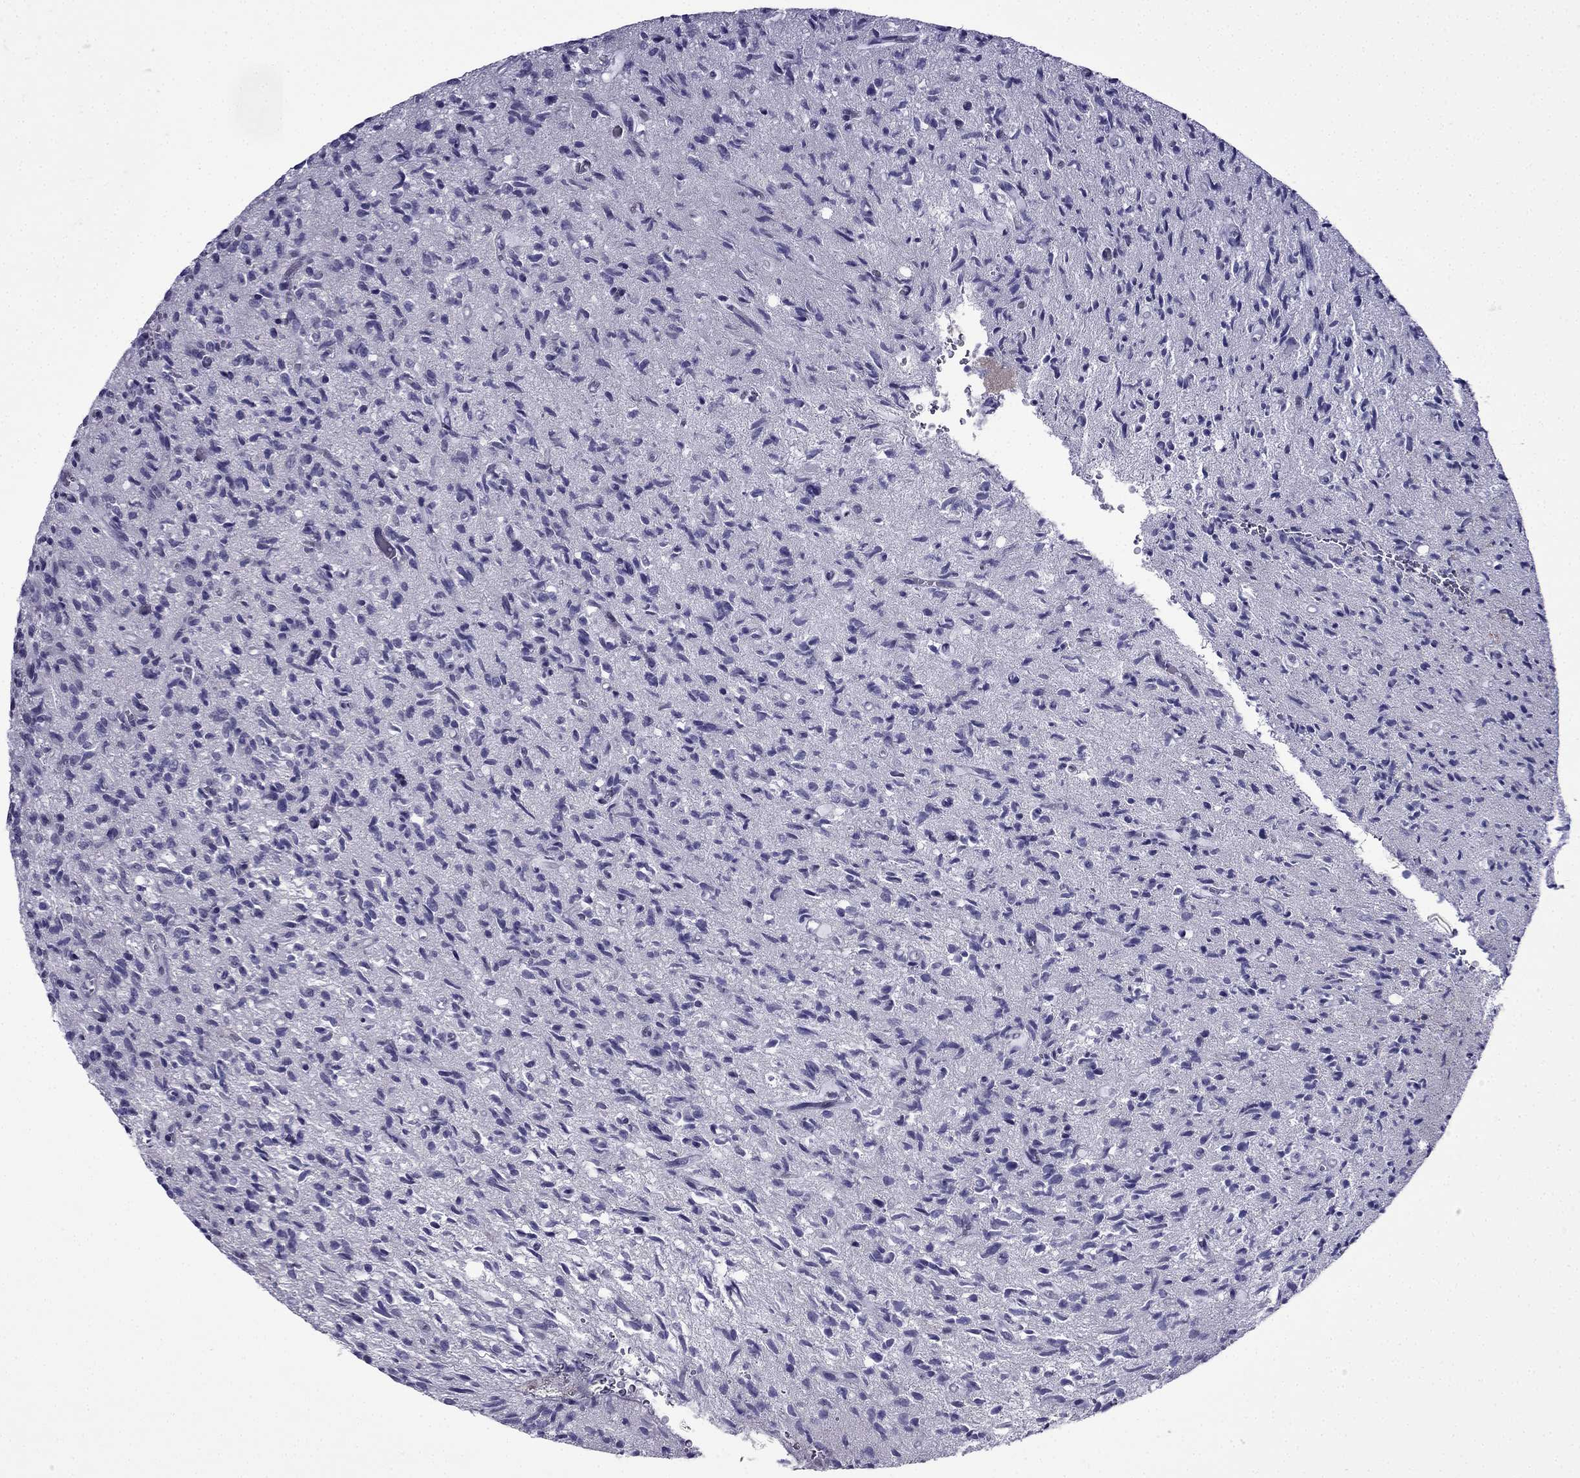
{"staining": {"intensity": "negative", "quantity": "none", "location": "none"}, "tissue": "glioma", "cell_type": "Tumor cells", "image_type": "cancer", "snomed": [{"axis": "morphology", "description": "Glioma, malignant, High grade"}, {"axis": "topography", "description": "Brain"}], "caption": "Immunohistochemical staining of human malignant glioma (high-grade) displays no significant expression in tumor cells.", "gene": "POM121L12", "patient": {"sex": "male", "age": 64}}